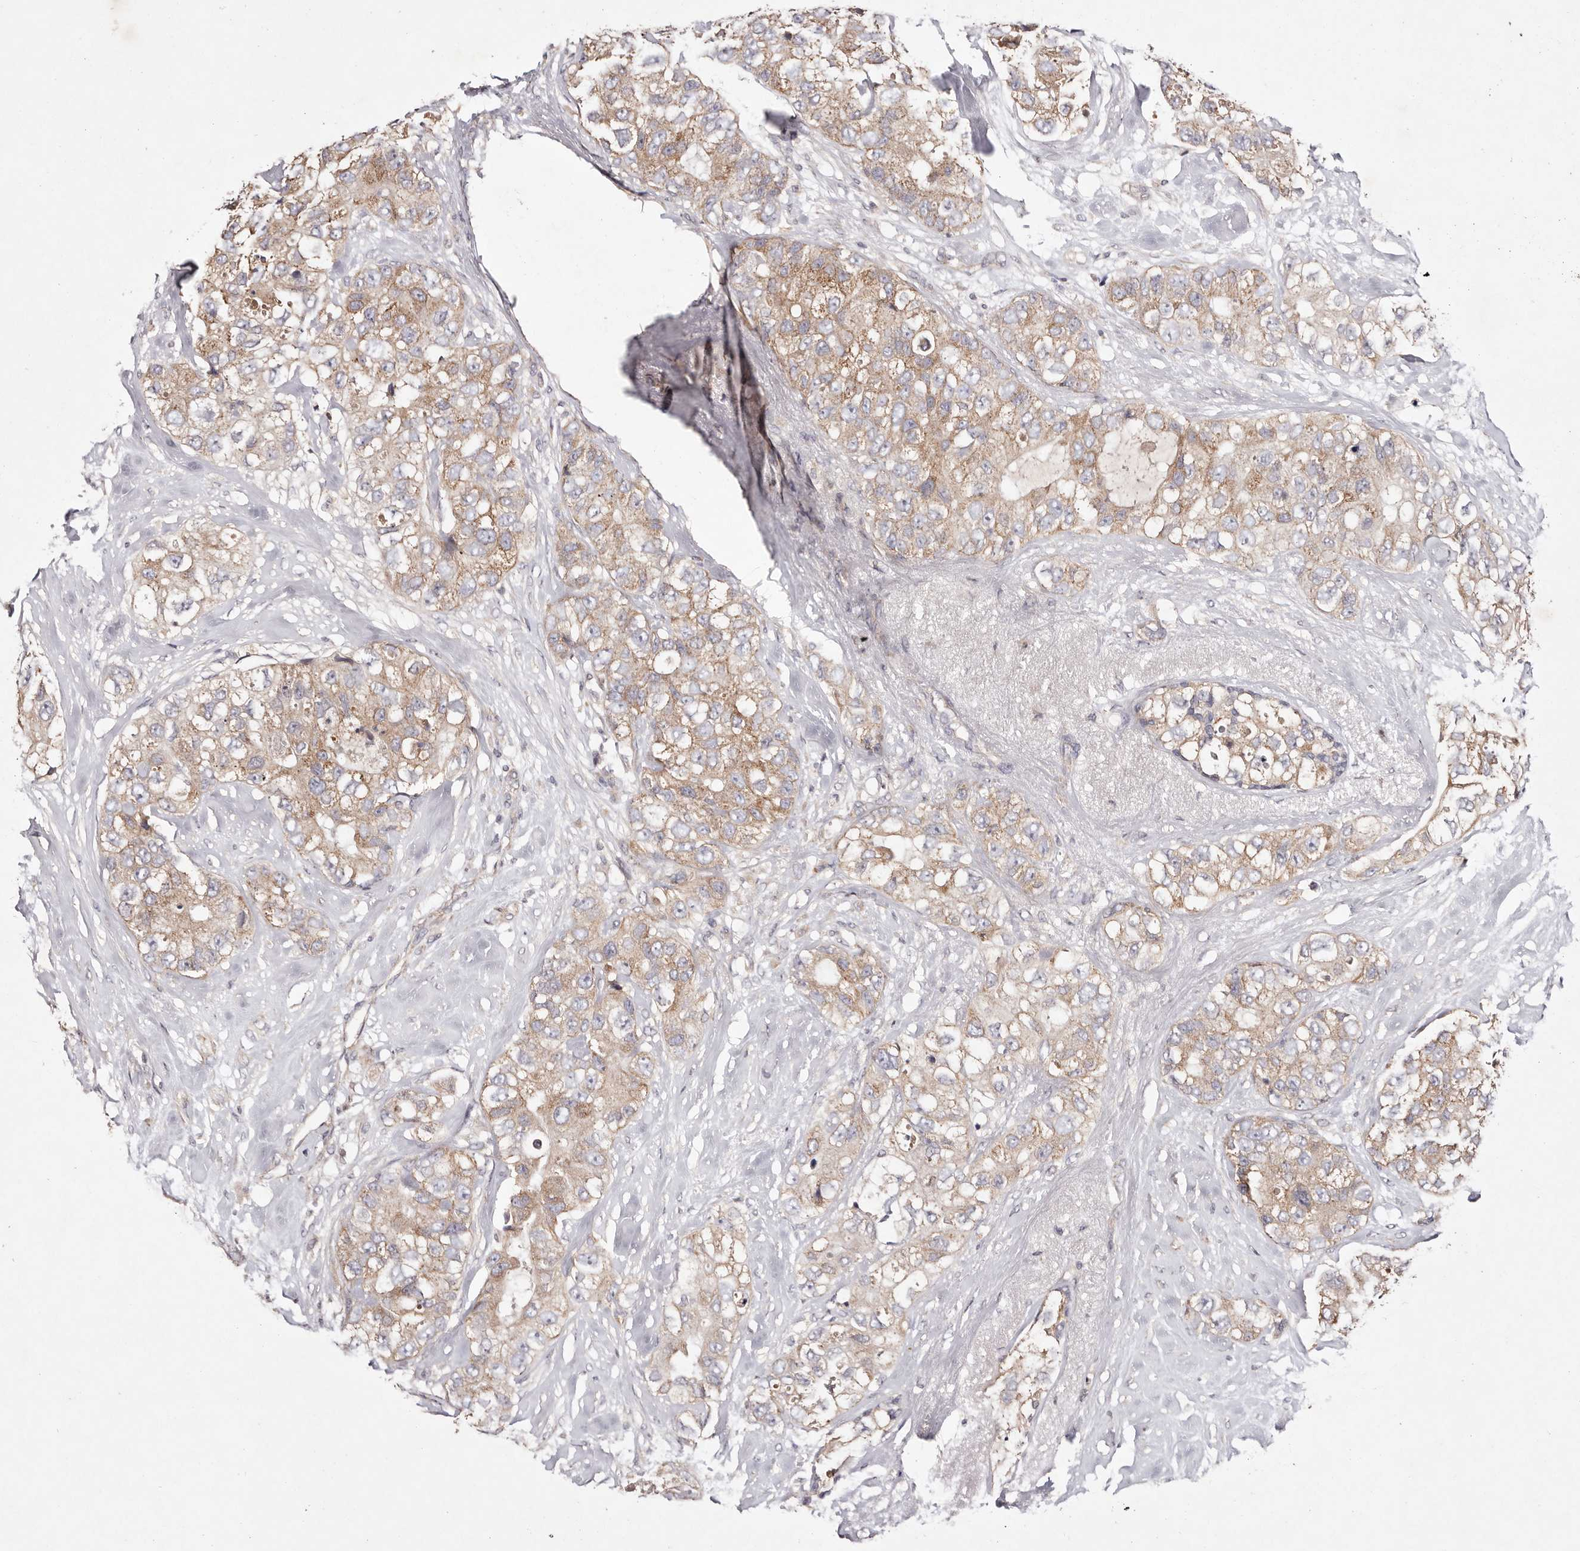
{"staining": {"intensity": "weak", "quantity": ">75%", "location": "cytoplasmic/membranous"}, "tissue": "breast cancer", "cell_type": "Tumor cells", "image_type": "cancer", "snomed": [{"axis": "morphology", "description": "Duct carcinoma"}, {"axis": "topography", "description": "Breast"}], "caption": "Immunohistochemistry histopathology image of human breast cancer stained for a protein (brown), which displays low levels of weak cytoplasmic/membranous positivity in about >75% of tumor cells.", "gene": "TSC2", "patient": {"sex": "female", "age": 62}}